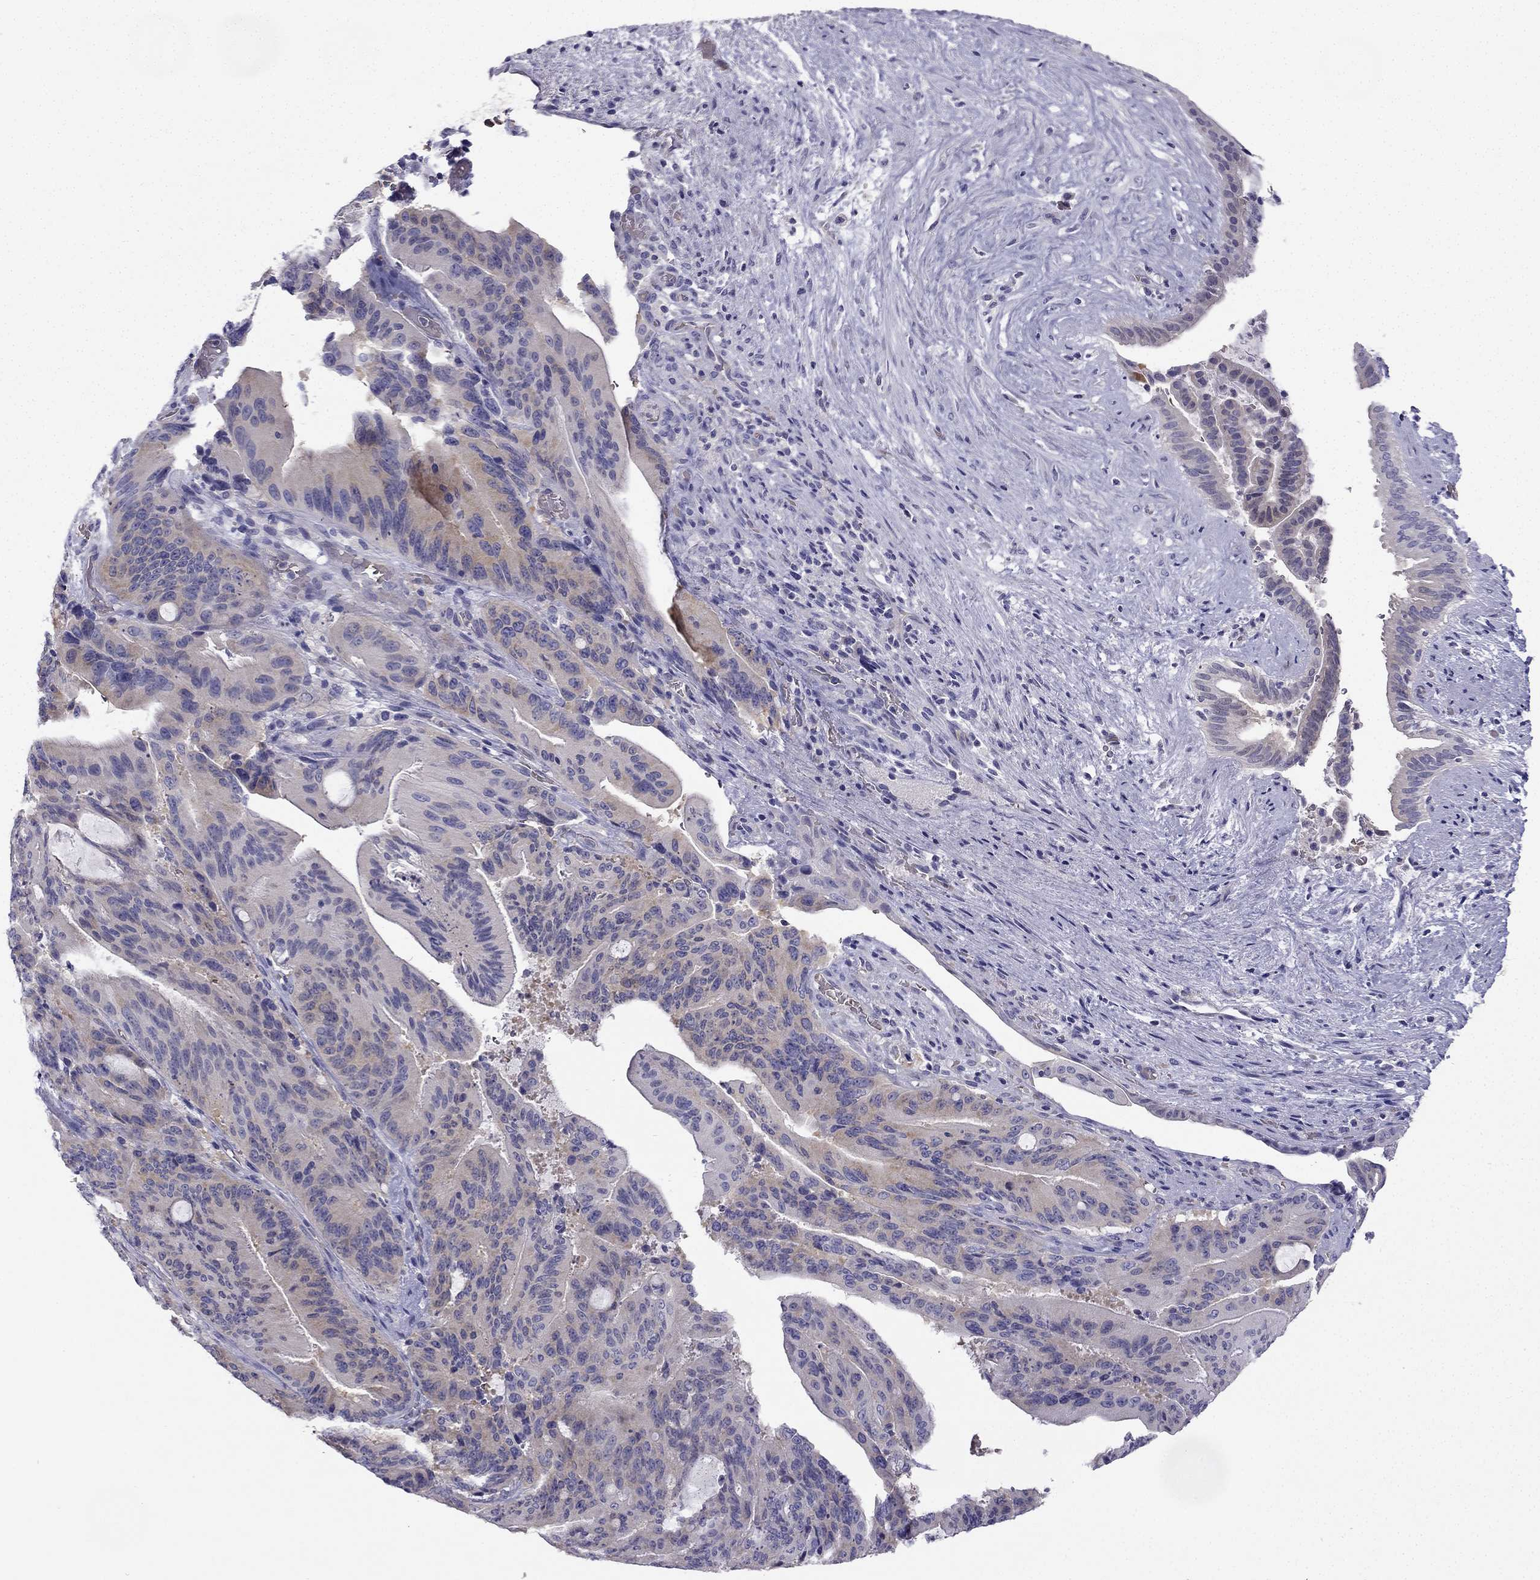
{"staining": {"intensity": "weak", "quantity": "<25%", "location": "cytoplasmic/membranous"}, "tissue": "liver cancer", "cell_type": "Tumor cells", "image_type": "cancer", "snomed": [{"axis": "morphology", "description": "Cholangiocarcinoma"}, {"axis": "topography", "description": "Liver"}], "caption": "The IHC photomicrograph has no significant expression in tumor cells of liver cholangiocarcinoma tissue.", "gene": "RSPH14", "patient": {"sex": "female", "age": 73}}